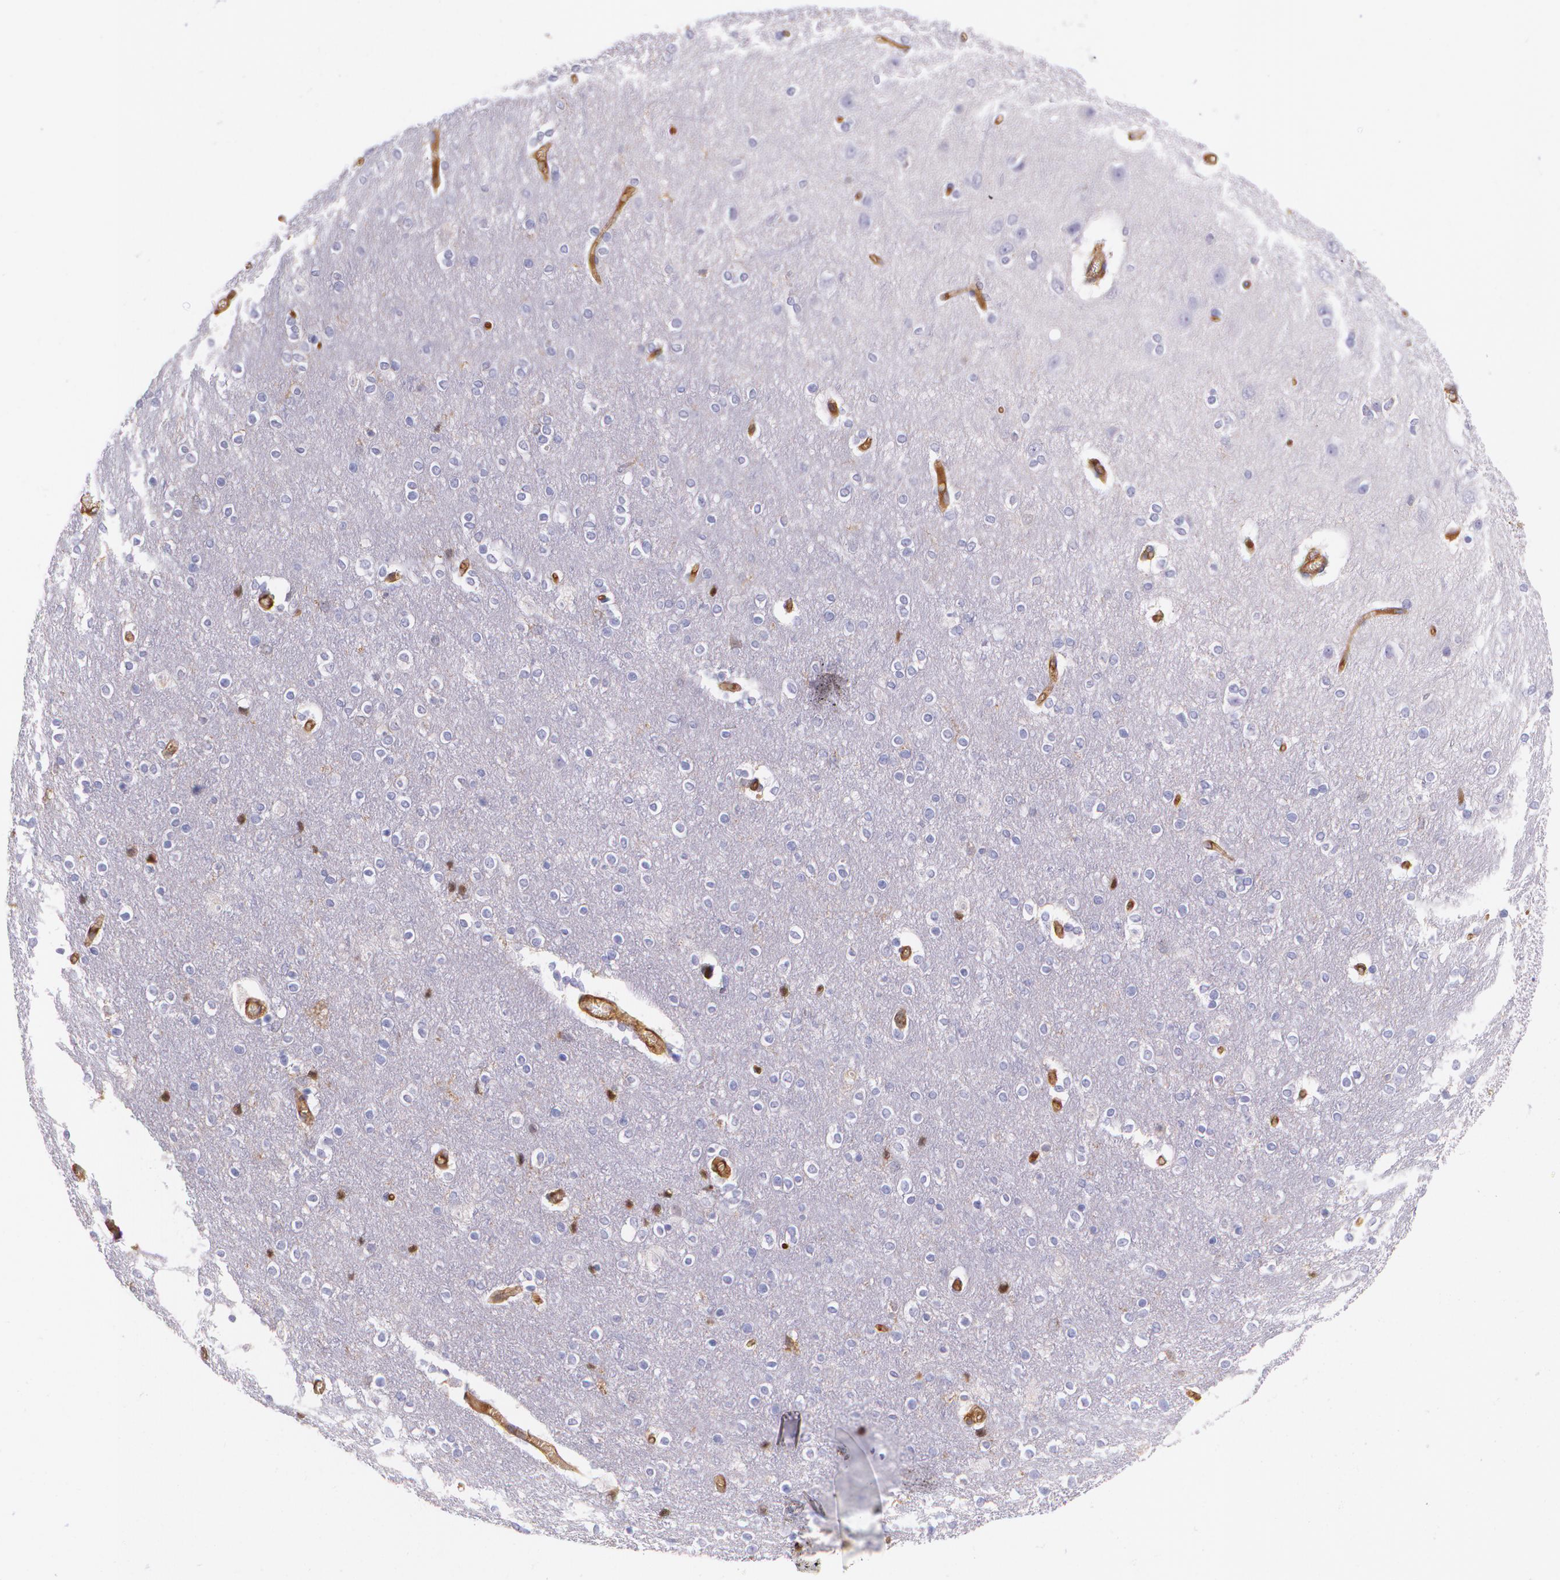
{"staining": {"intensity": "moderate", "quantity": ">75%", "location": "cytoplasmic/membranous"}, "tissue": "cerebral cortex", "cell_type": "Endothelial cells", "image_type": "normal", "snomed": [{"axis": "morphology", "description": "Normal tissue, NOS"}, {"axis": "topography", "description": "Cerebral cortex"}], "caption": "High-power microscopy captured an immunohistochemistry image of normal cerebral cortex, revealing moderate cytoplasmic/membranous staining in approximately >75% of endothelial cells. The staining was performed using DAB to visualize the protein expression in brown, while the nuclei were stained in blue with hematoxylin (Magnification: 20x).", "gene": "B2M", "patient": {"sex": "female", "age": 54}}